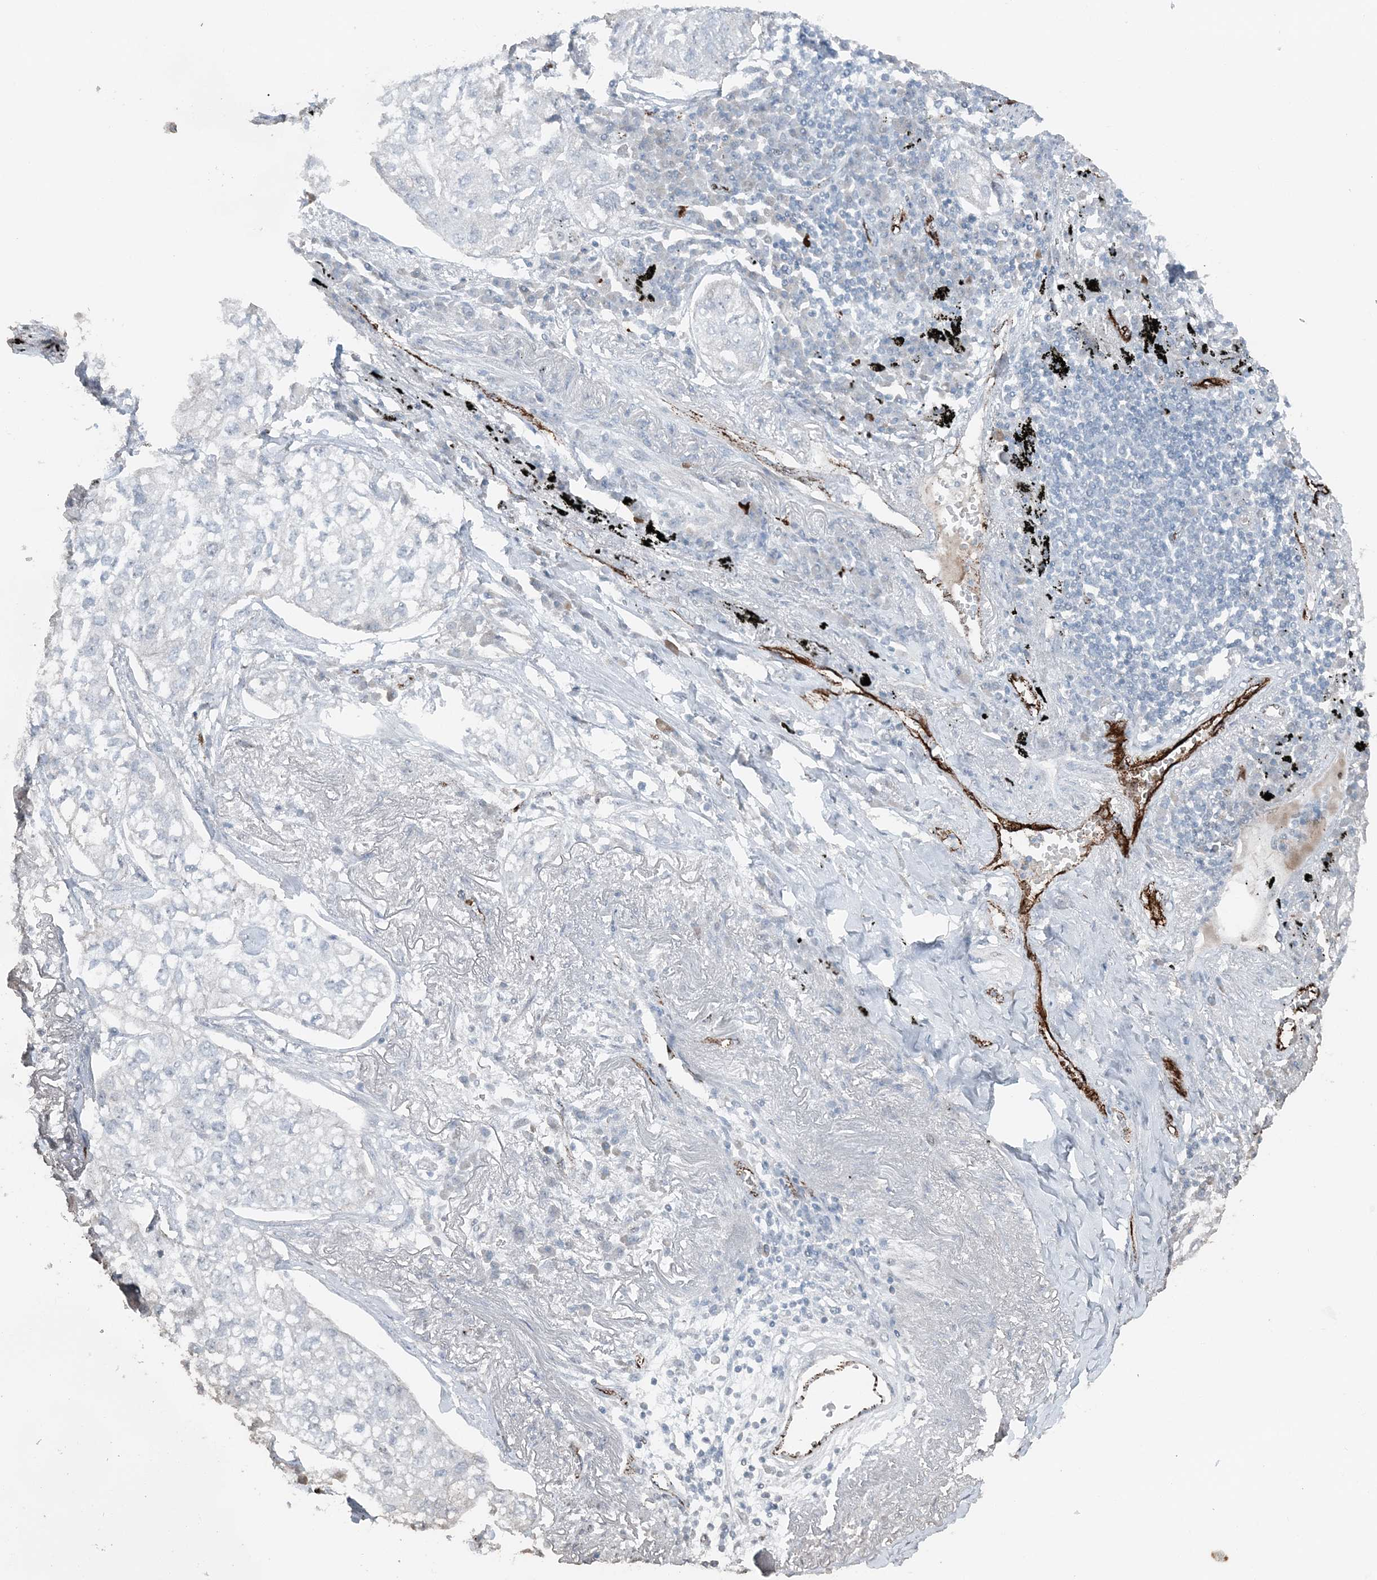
{"staining": {"intensity": "negative", "quantity": "none", "location": "none"}, "tissue": "lung cancer", "cell_type": "Tumor cells", "image_type": "cancer", "snomed": [{"axis": "morphology", "description": "Adenocarcinoma, NOS"}, {"axis": "topography", "description": "Lung"}], "caption": "Protein analysis of lung cancer (adenocarcinoma) demonstrates no significant positivity in tumor cells.", "gene": "ELOVL7", "patient": {"sex": "male", "age": 65}}